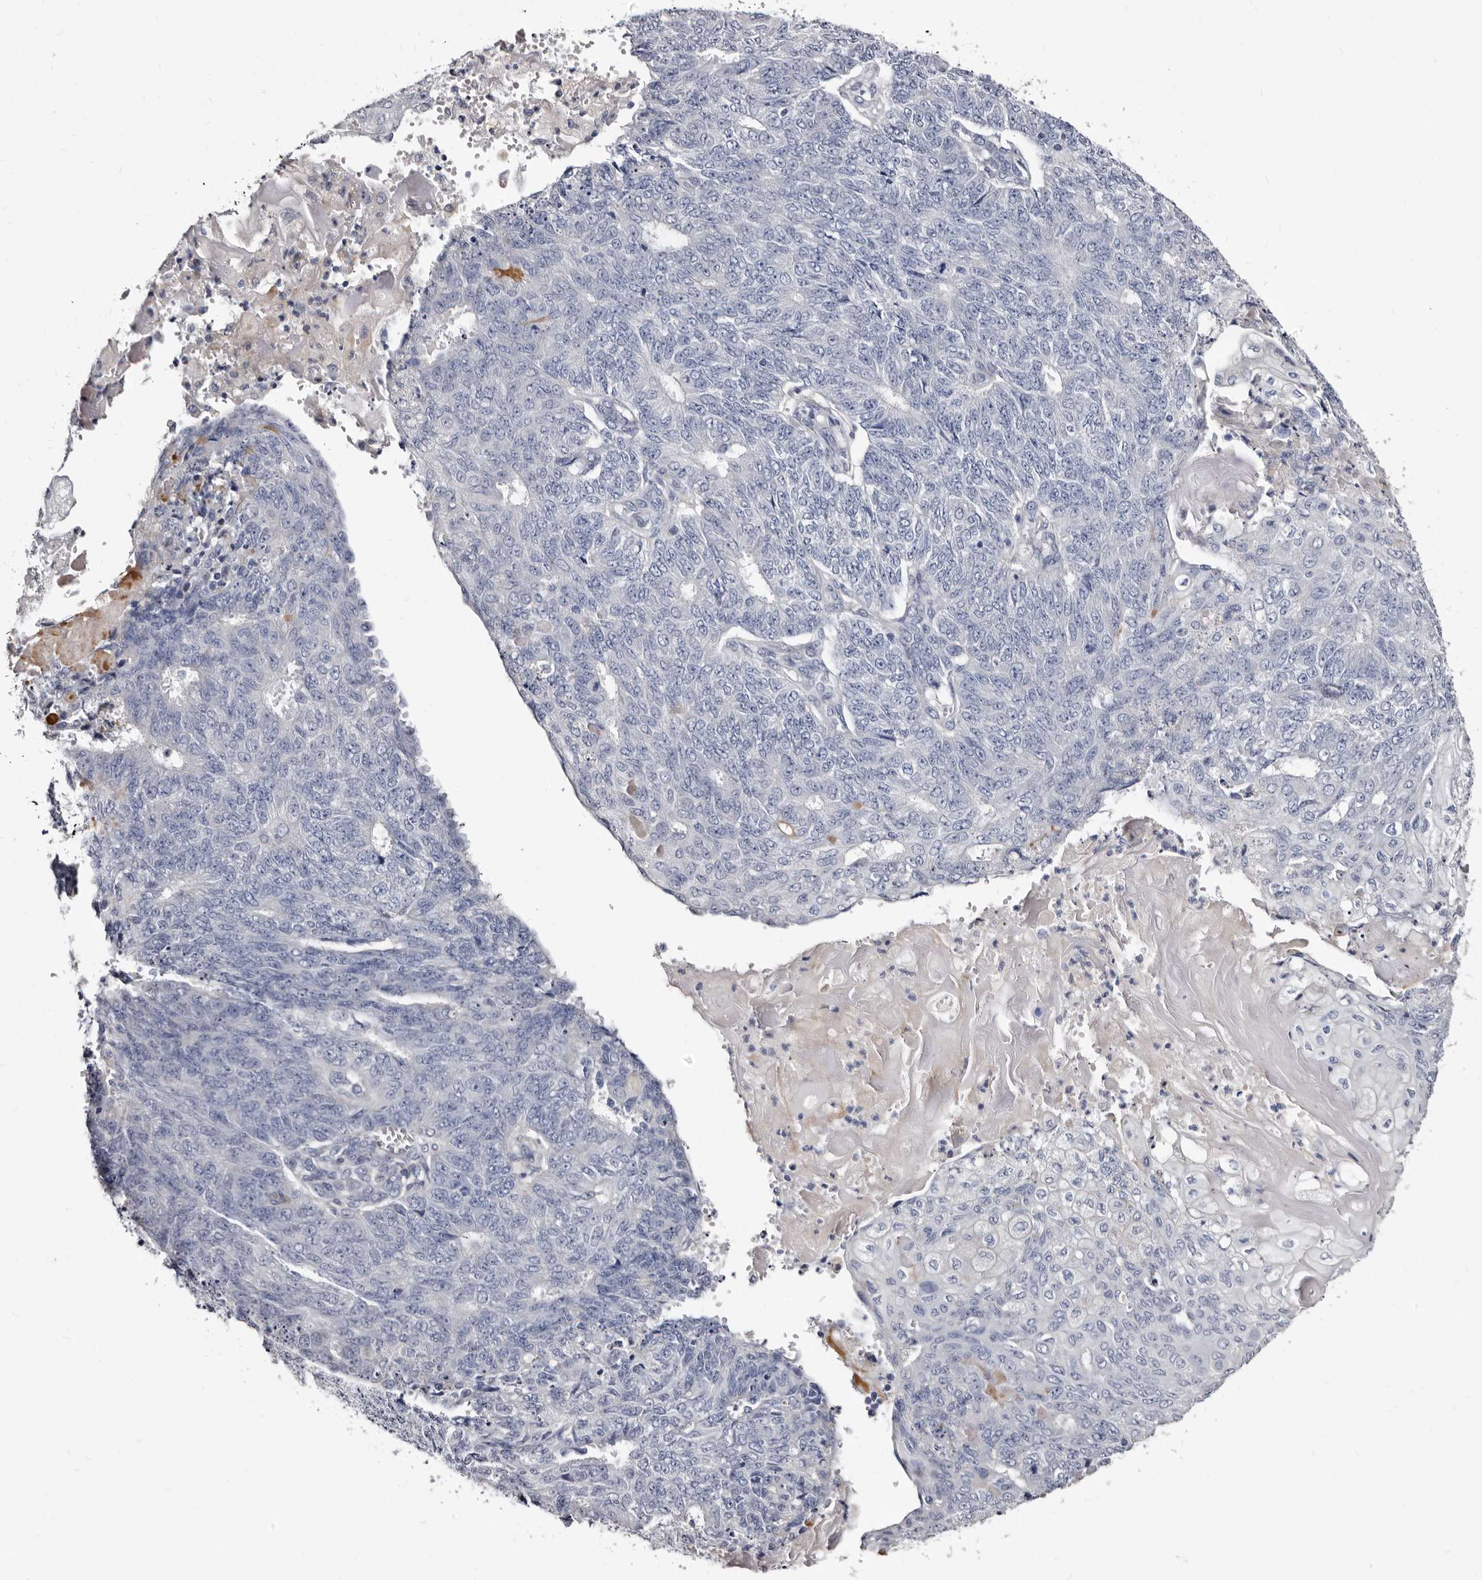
{"staining": {"intensity": "negative", "quantity": "none", "location": "none"}, "tissue": "endometrial cancer", "cell_type": "Tumor cells", "image_type": "cancer", "snomed": [{"axis": "morphology", "description": "Adenocarcinoma, NOS"}, {"axis": "topography", "description": "Endometrium"}], "caption": "Tumor cells show no significant protein staining in endometrial adenocarcinoma. Nuclei are stained in blue.", "gene": "AUNIP", "patient": {"sex": "female", "age": 32}}